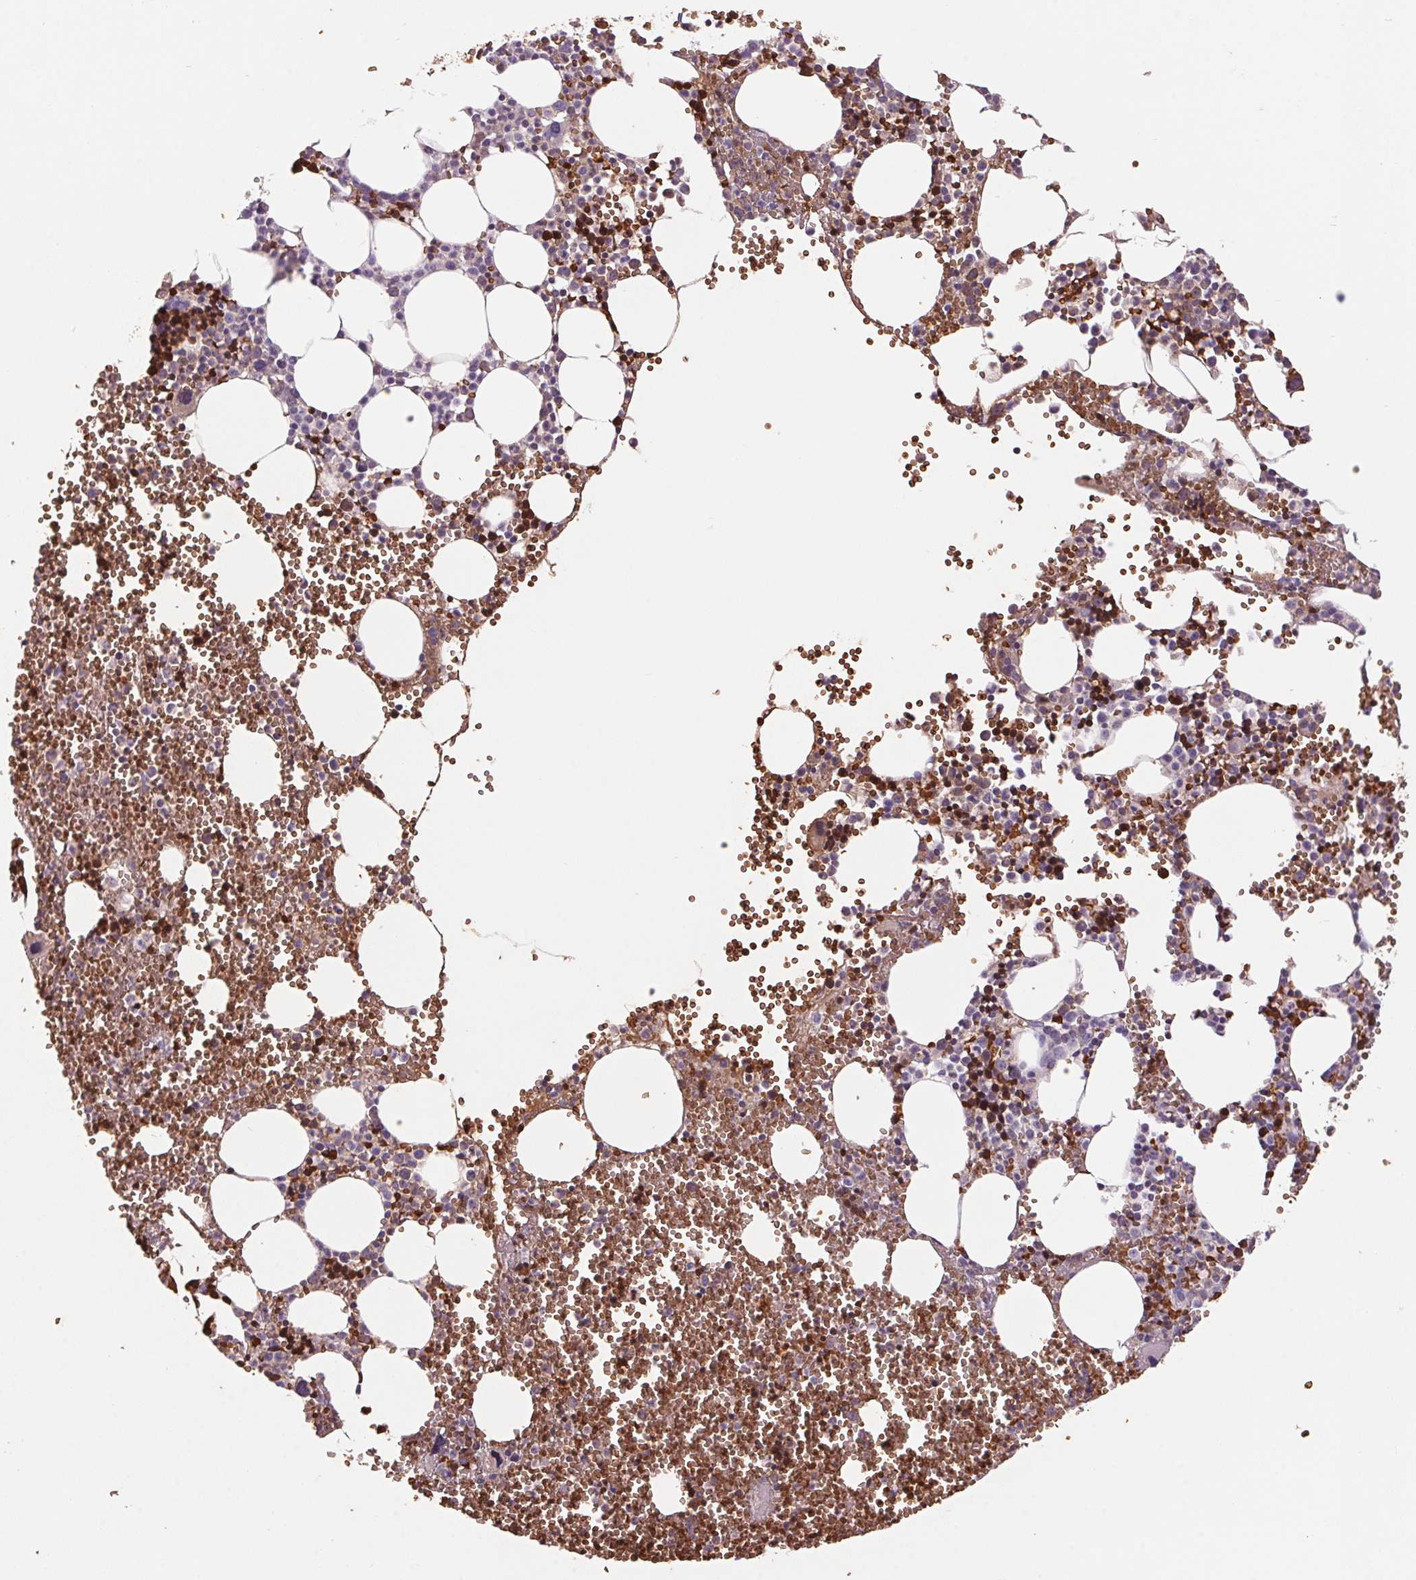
{"staining": {"intensity": "moderate", "quantity": "25%-75%", "location": "cytoplasmic/membranous,nuclear"}, "tissue": "bone marrow", "cell_type": "Hematopoietic cells", "image_type": "normal", "snomed": [{"axis": "morphology", "description": "Normal tissue, NOS"}, {"axis": "topography", "description": "Bone marrow"}], "caption": "Moderate cytoplasmic/membranous,nuclear positivity for a protein is appreciated in about 25%-75% of hematopoietic cells of normal bone marrow using immunohistochemistry.", "gene": "HBQ1", "patient": {"sex": "male", "age": 89}}